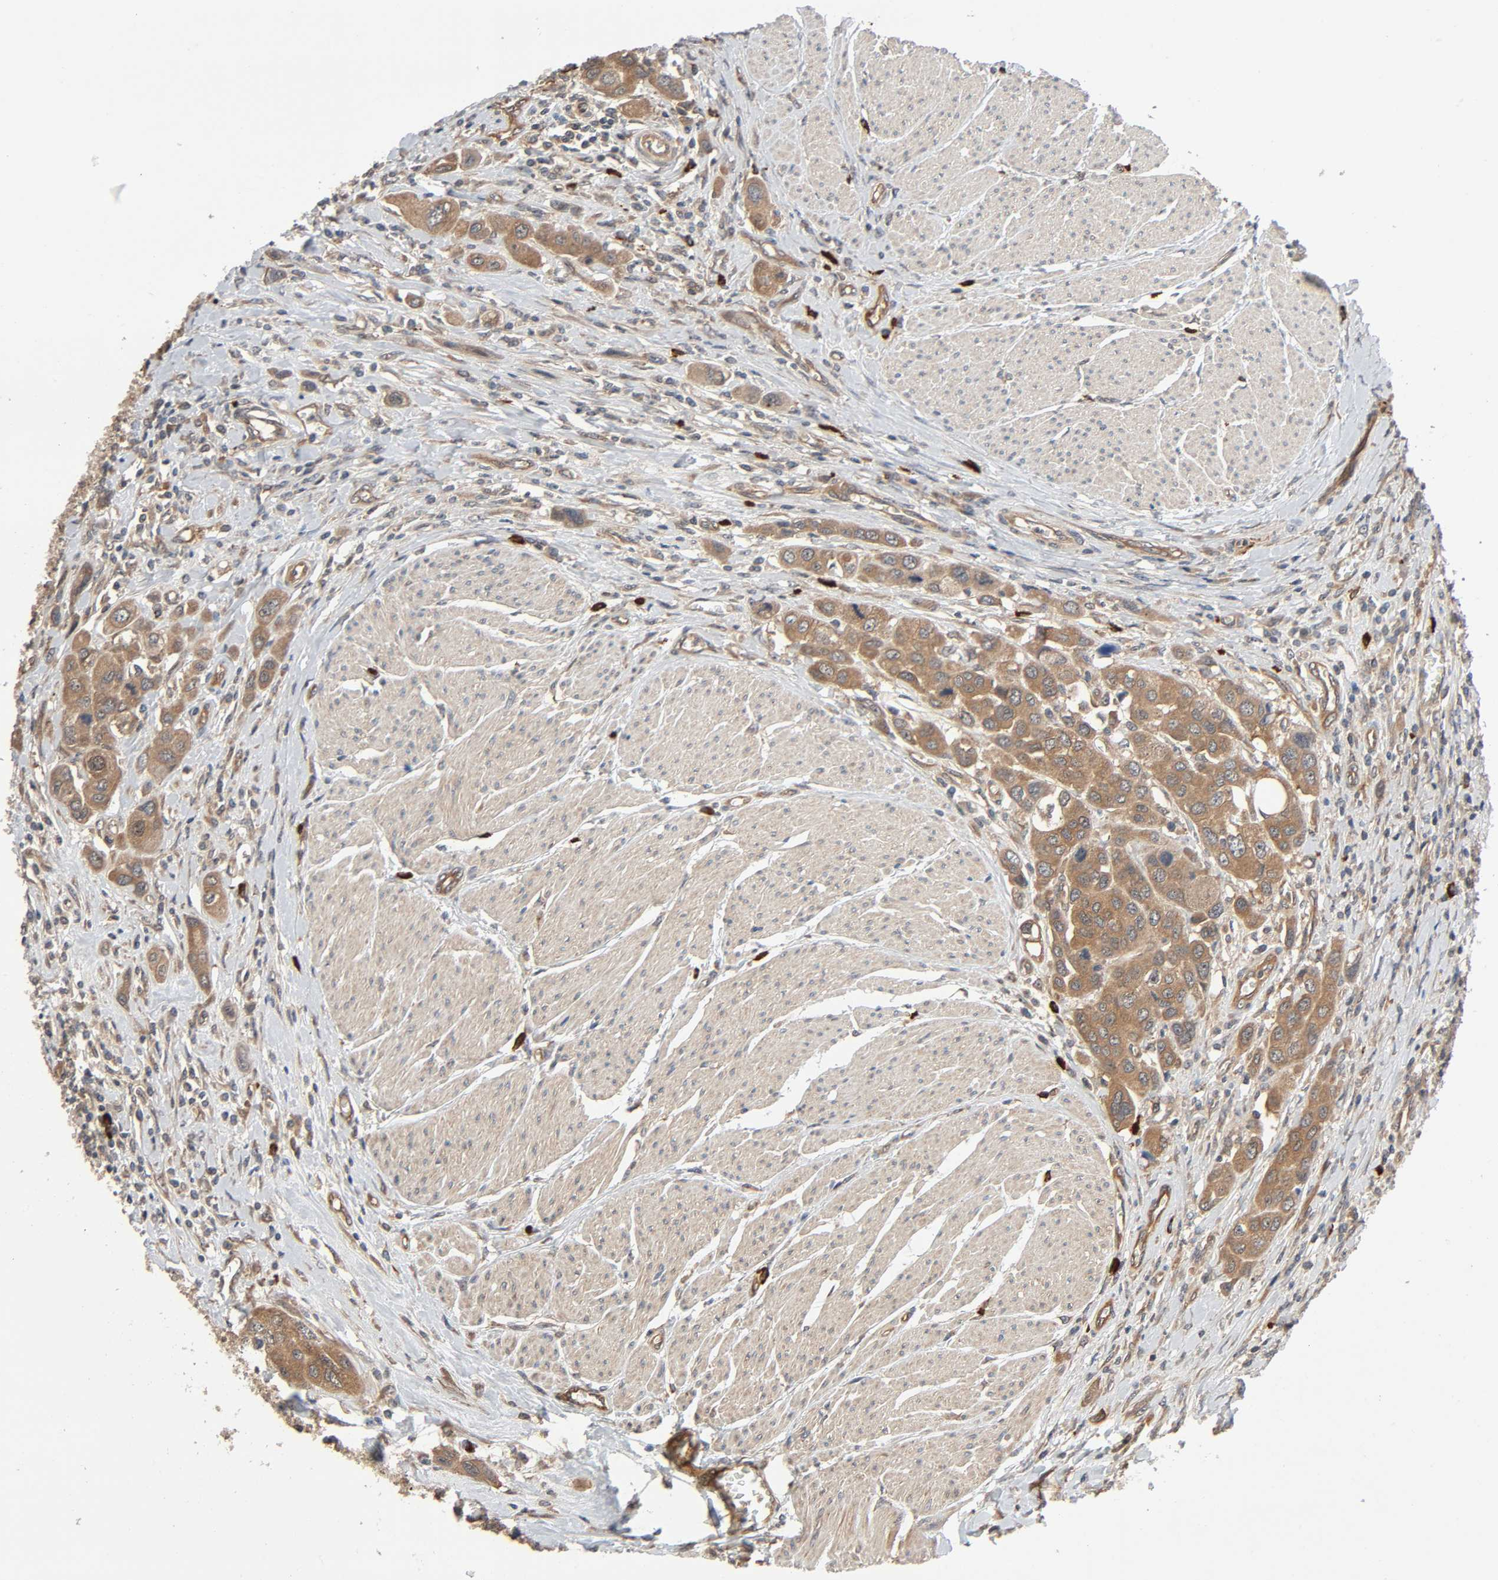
{"staining": {"intensity": "moderate", "quantity": ">75%", "location": "cytoplasmic/membranous"}, "tissue": "urothelial cancer", "cell_type": "Tumor cells", "image_type": "cancer", "snomed": [{"axis": "morphology", "description": "Urothelial carcinoma, High grade"}, {"axis": "topography", "description": "Urinary bladder"}], "caption": "High-grade urothelial carcinoma stained for a protein (brown) reveals moderate cytoplasmic/membranous positive staining in about >75% of tumor cells.", "gene": "PPP2R1B", "patient": {"sex": "male", "age": 50}}